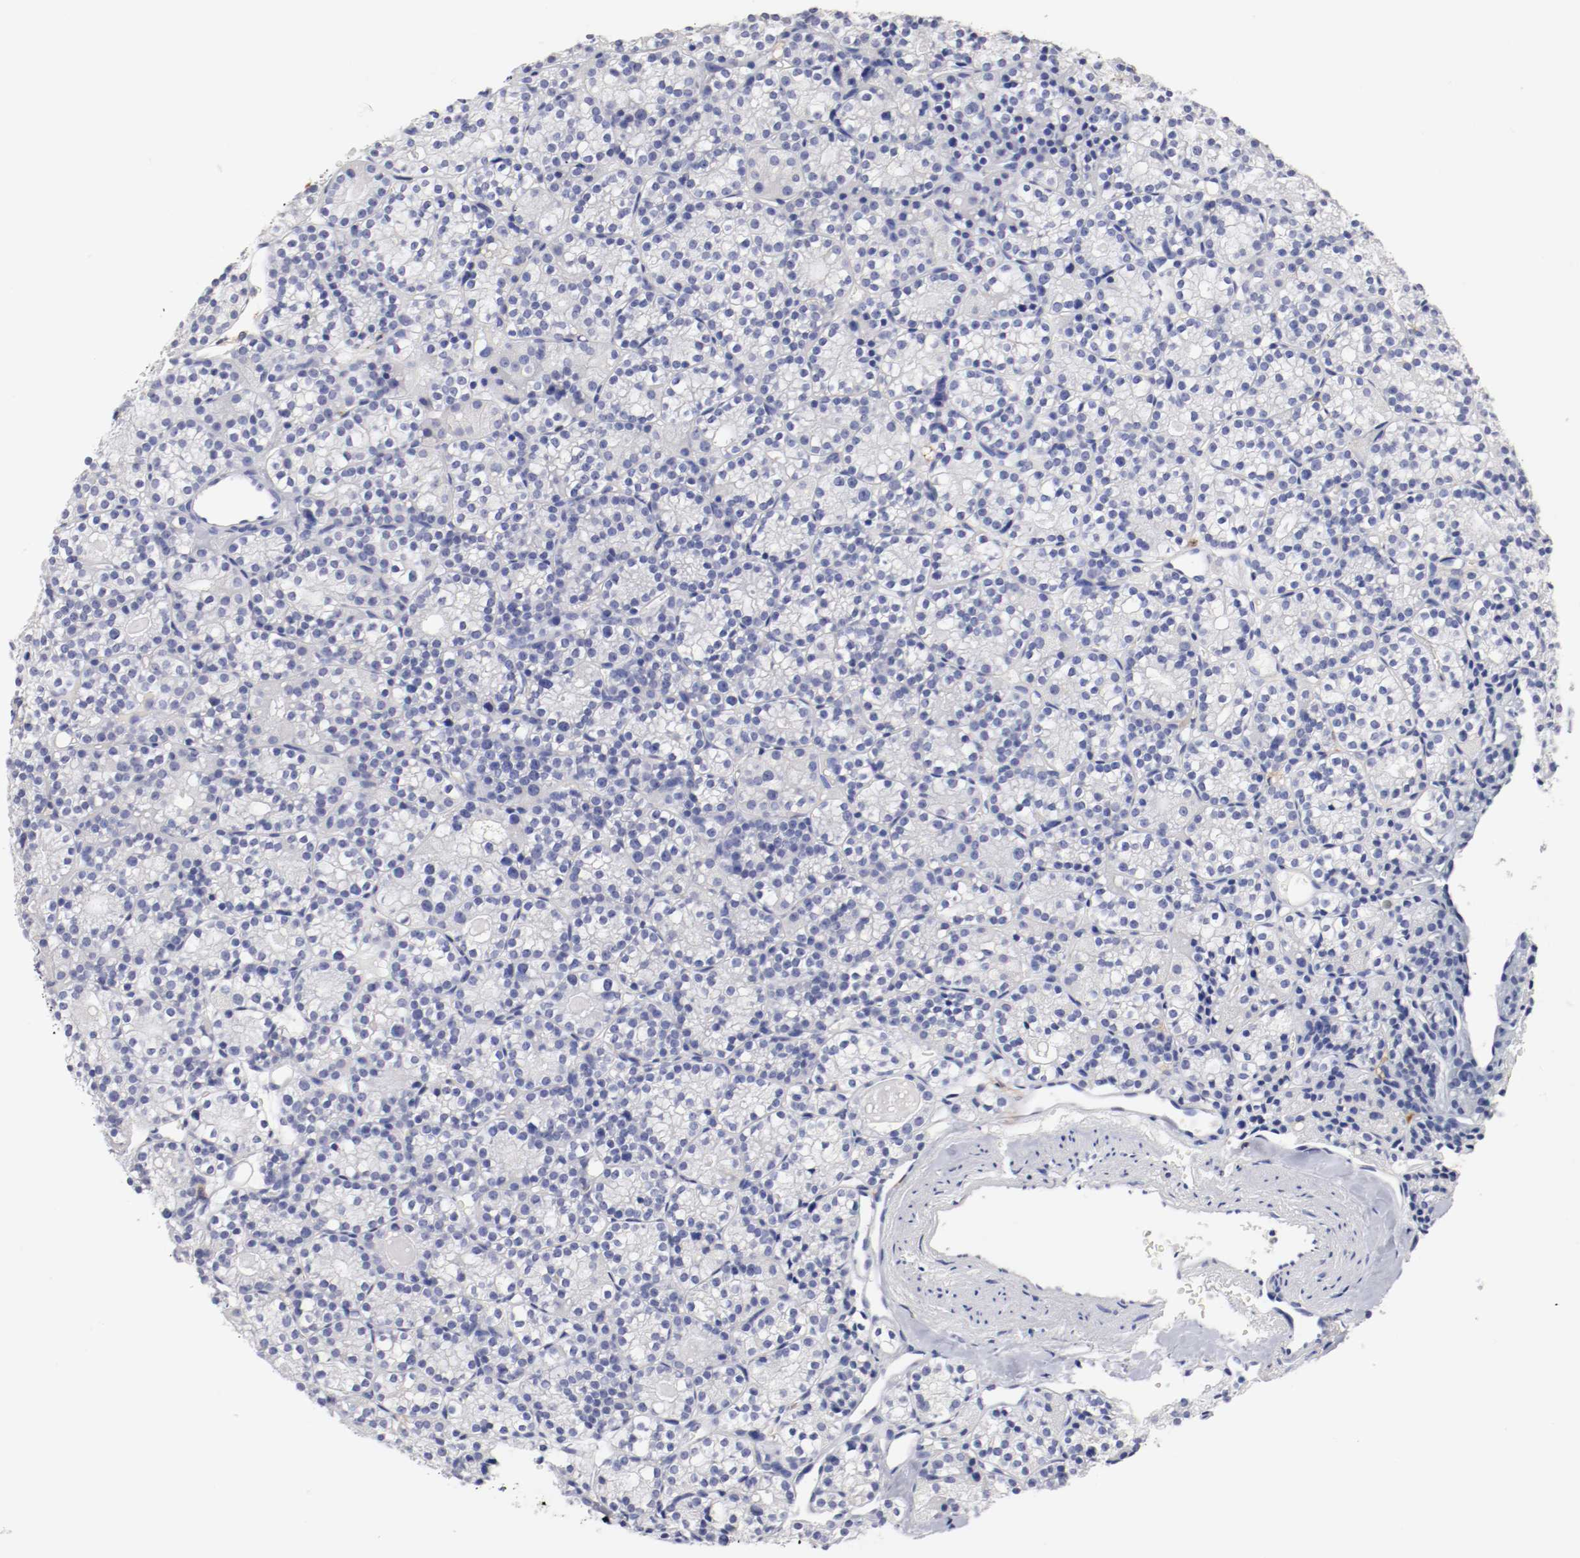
{"staining": {"intensity": "negative", "quantity": "none", "location": "none"}, "tissue": "parathyroid gland", "cell_type": "Glandular cells", "image_type": "normal", "snomed": [{"axis": "morphology", "description": "Normal tissue, NOS"}, {"axis": "topography", "description": "Parathyroid gland"}], "caption": "Human parathyroid gland stained for a protein using immunohistochemistry exhibits no expression in glandular cells.", "gene": "ITGAX", "patient": {"sex": "female", "age": 64}}